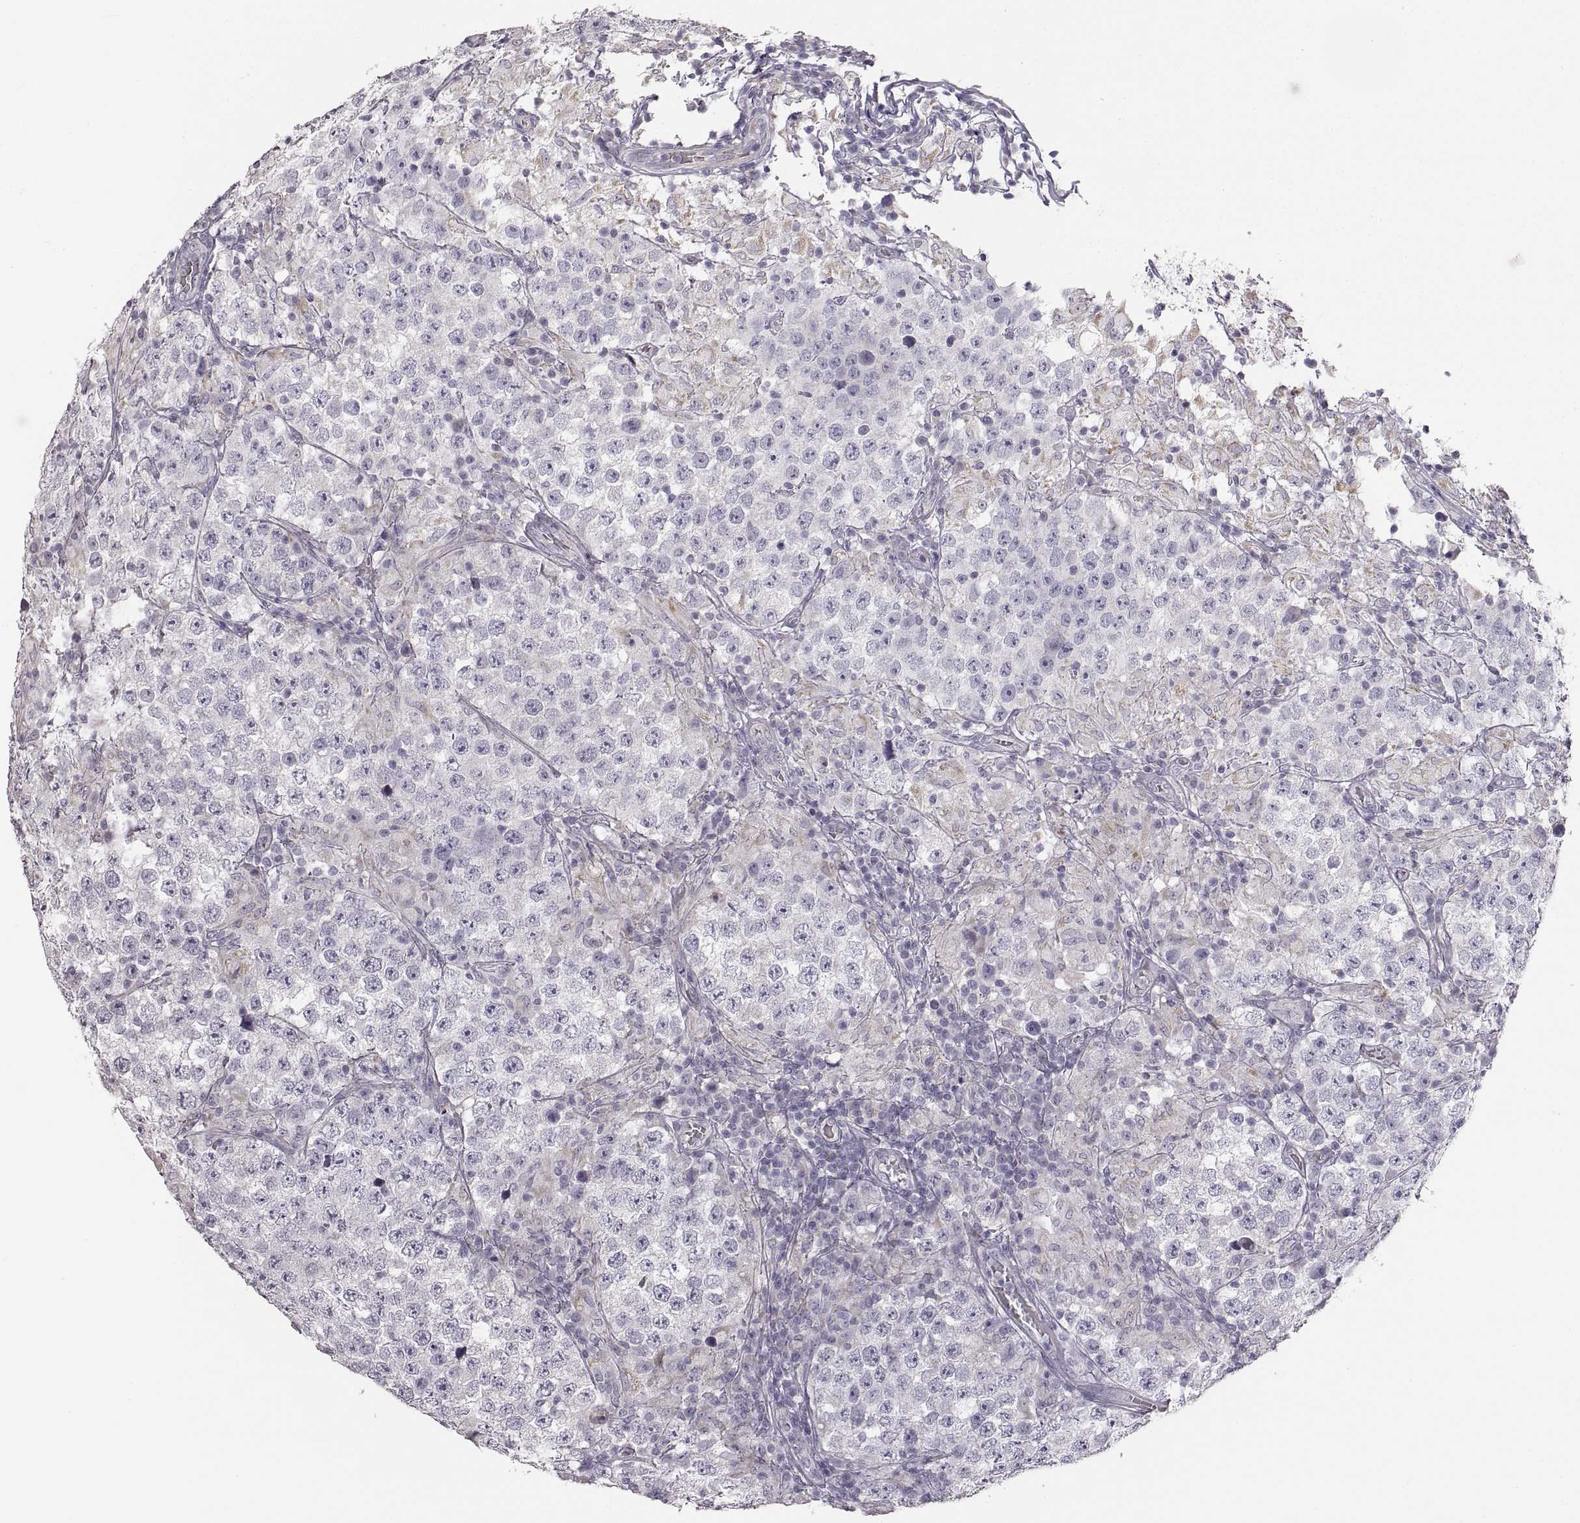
{"staining": {"intensity": "negative", "quantity": "none", "location": "none"}, "tissue": "testis cancer", "cell_type": "Tumor cells", "image_type": "cancer", "snomed": [{"axis": "morphology", "description": "Seminoma, NOS"}, {"axis": "morphology", "description": "Carcinoma, Embryonal, NOS"}, {"axis": "topography", "description": "Testis"}], "caption": "Tumor cells show no significant protein positivity in embryonal carcinoma (testis). Brightfield microscopy of IHC stained with DAB (3,3'-diaminobenzidine) (brown) and hematoxylin (blue), captured at high magnification.", "gene": "RDH13", "patient": {"sex": "male", "age": 41}}